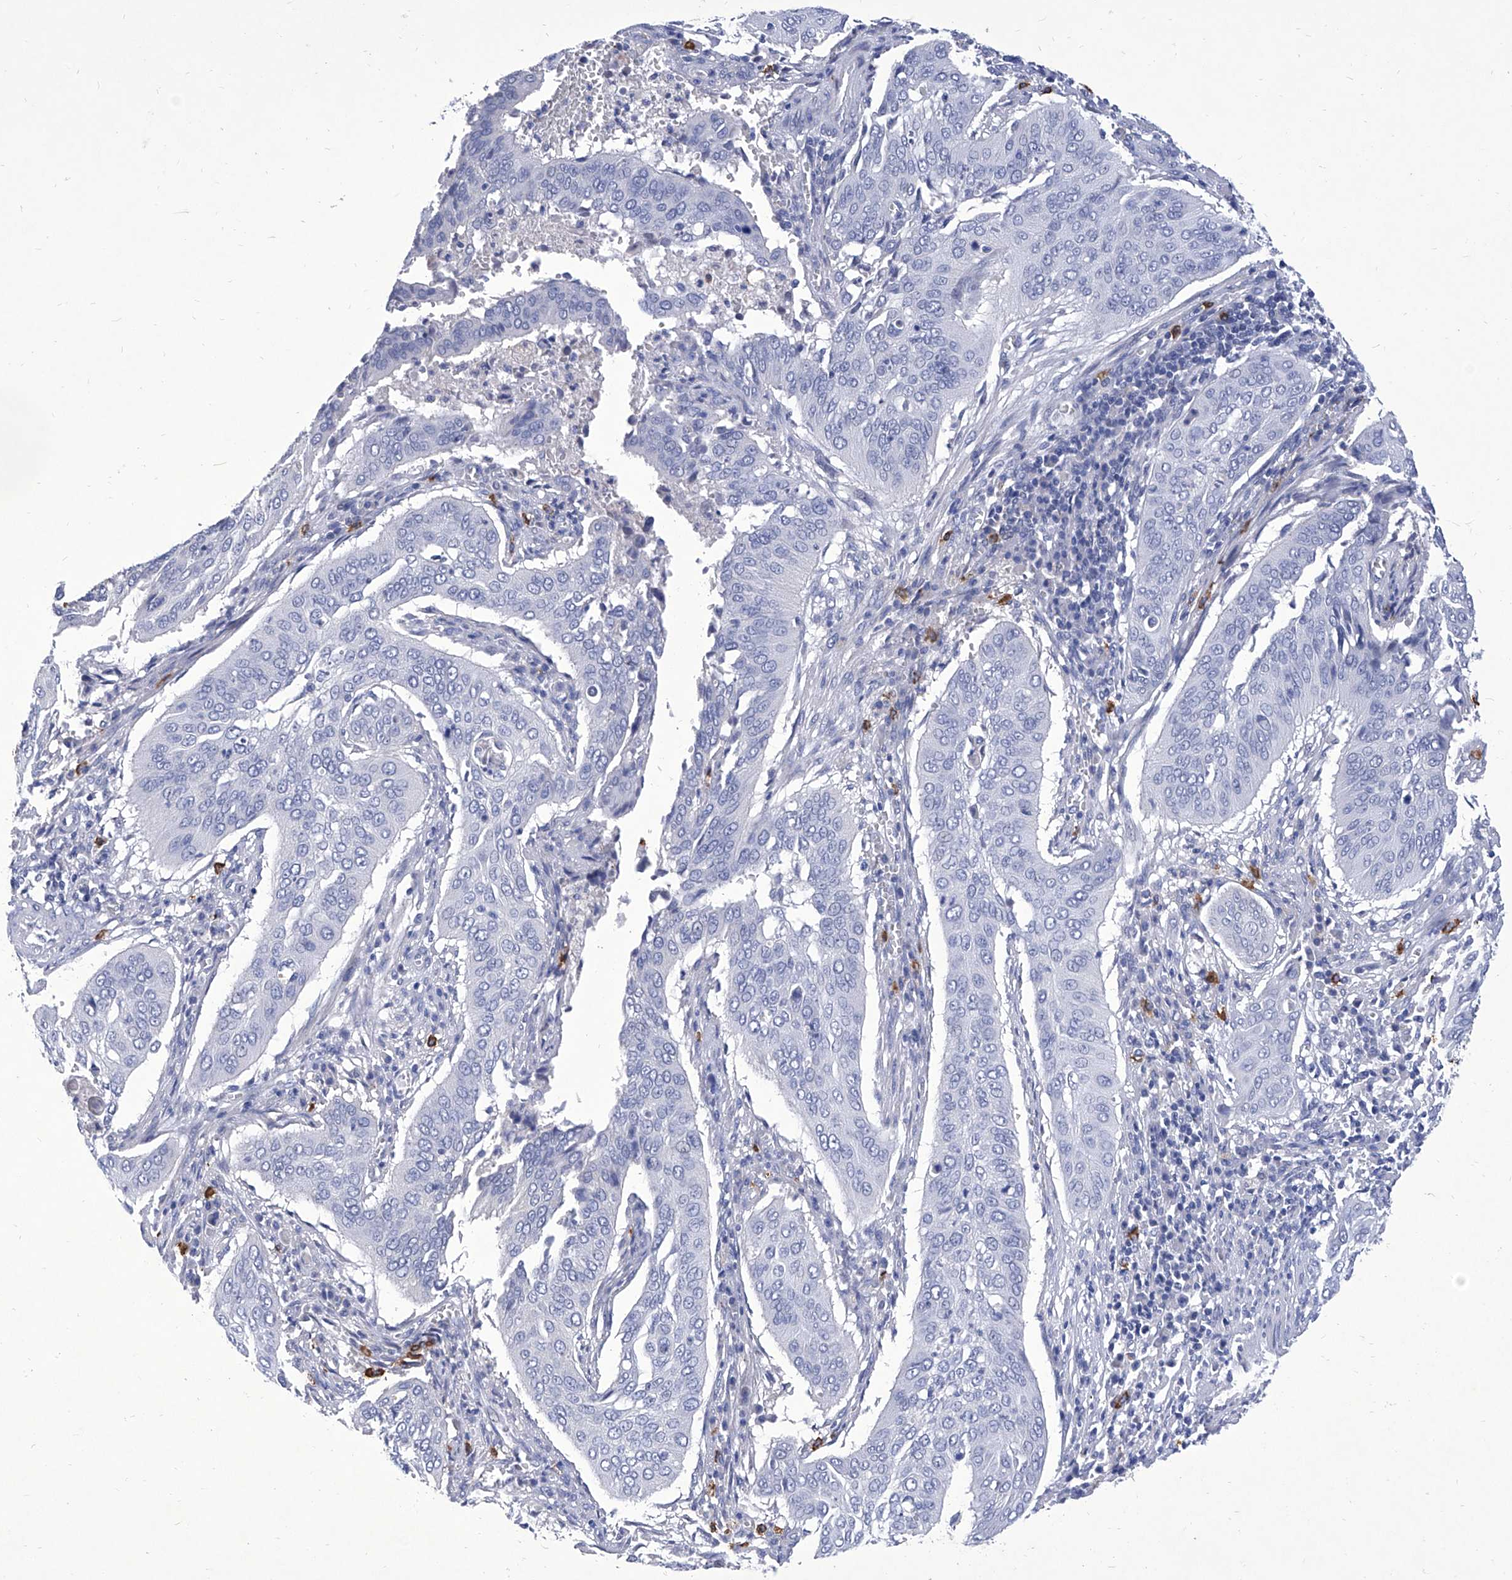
{"staining": {"intensity": "negative", "quantity": "none", "location": "none"}, "tissue": "cervical cancer", "cell_type": "Tumor cells", "image_type": "cancer", "snomed": [{"axis": "morphology", "description": "Squamous cell carcinoma, NOS"}, {"axis": "topography", "description": "Cervix"}], "caption": "Immunohistochemistry (IHC) micrograph of squamous cell carcinoma (cervical) stained for a protein (brown), which exhibits no staining in tumor cells.", "gene": "IFNL2", "patient": {"sex": "female", "age": 39}}